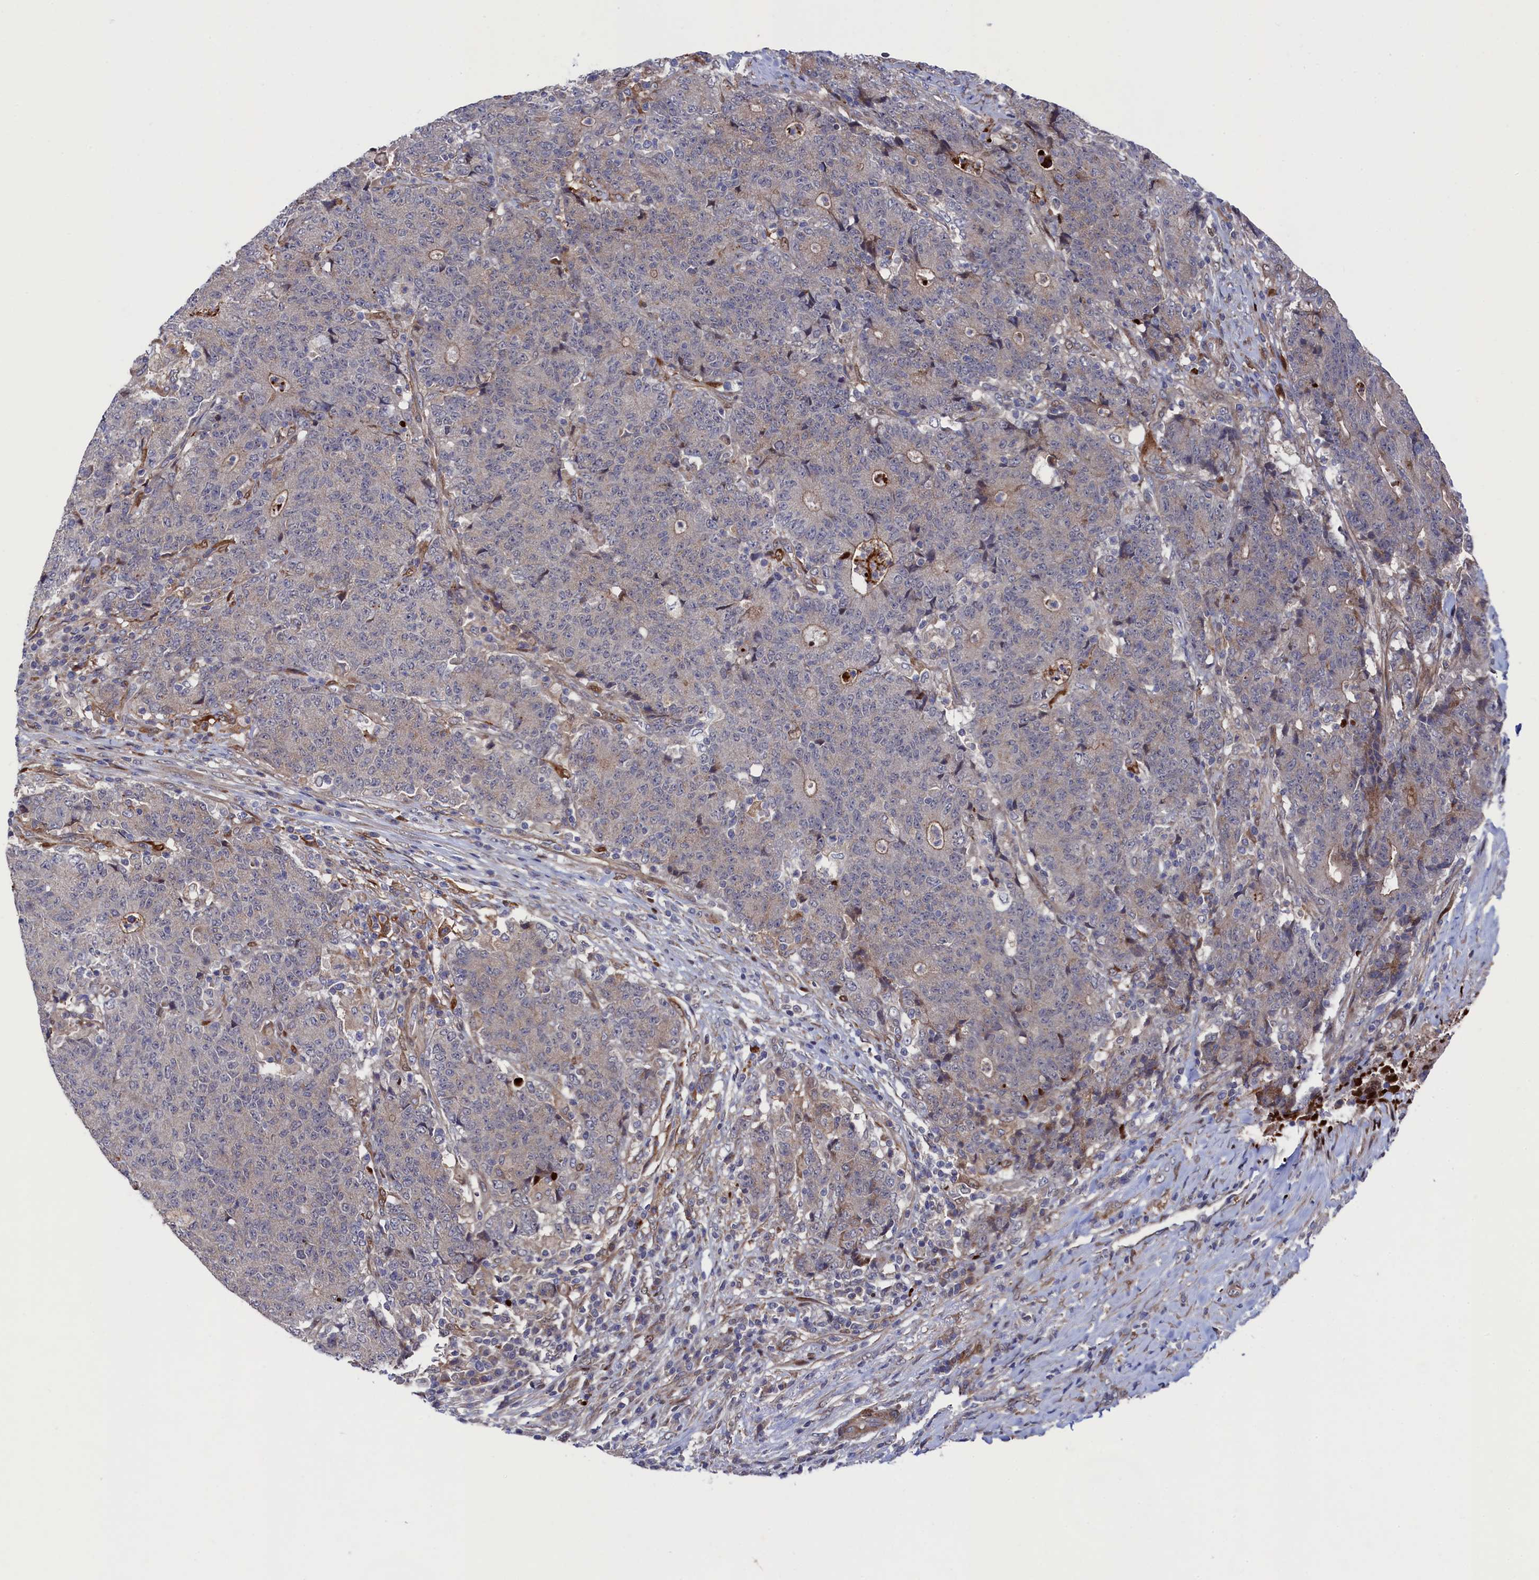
{"staining": {"intensity": "moderate", "quantity": "25%-75%", "location": "cytoplasmic/membranous"}, "tissue": "colorectal cancer", "cell_type": "Tumor cells", "image_type": "cancer", "snomed": [{"axis": "morphology", "description": "Adenocarcinoma, NOS"}, {"axis": "topography", "description": "Colon"}], "caption": "Tumor cells demonstrate medium levels of moderate cytoplasmic/membranous expression in about 25%-75% of cells in human colorectal cancer (adenocarcinoma). The staining was performed using DAB to visualize the protein expression in brown, while the nuclei were stained in blue with hematoxylin (Magnification: 20x).", "gene": "ZNF891", "patient": {"sex": "female", "age": 75}}